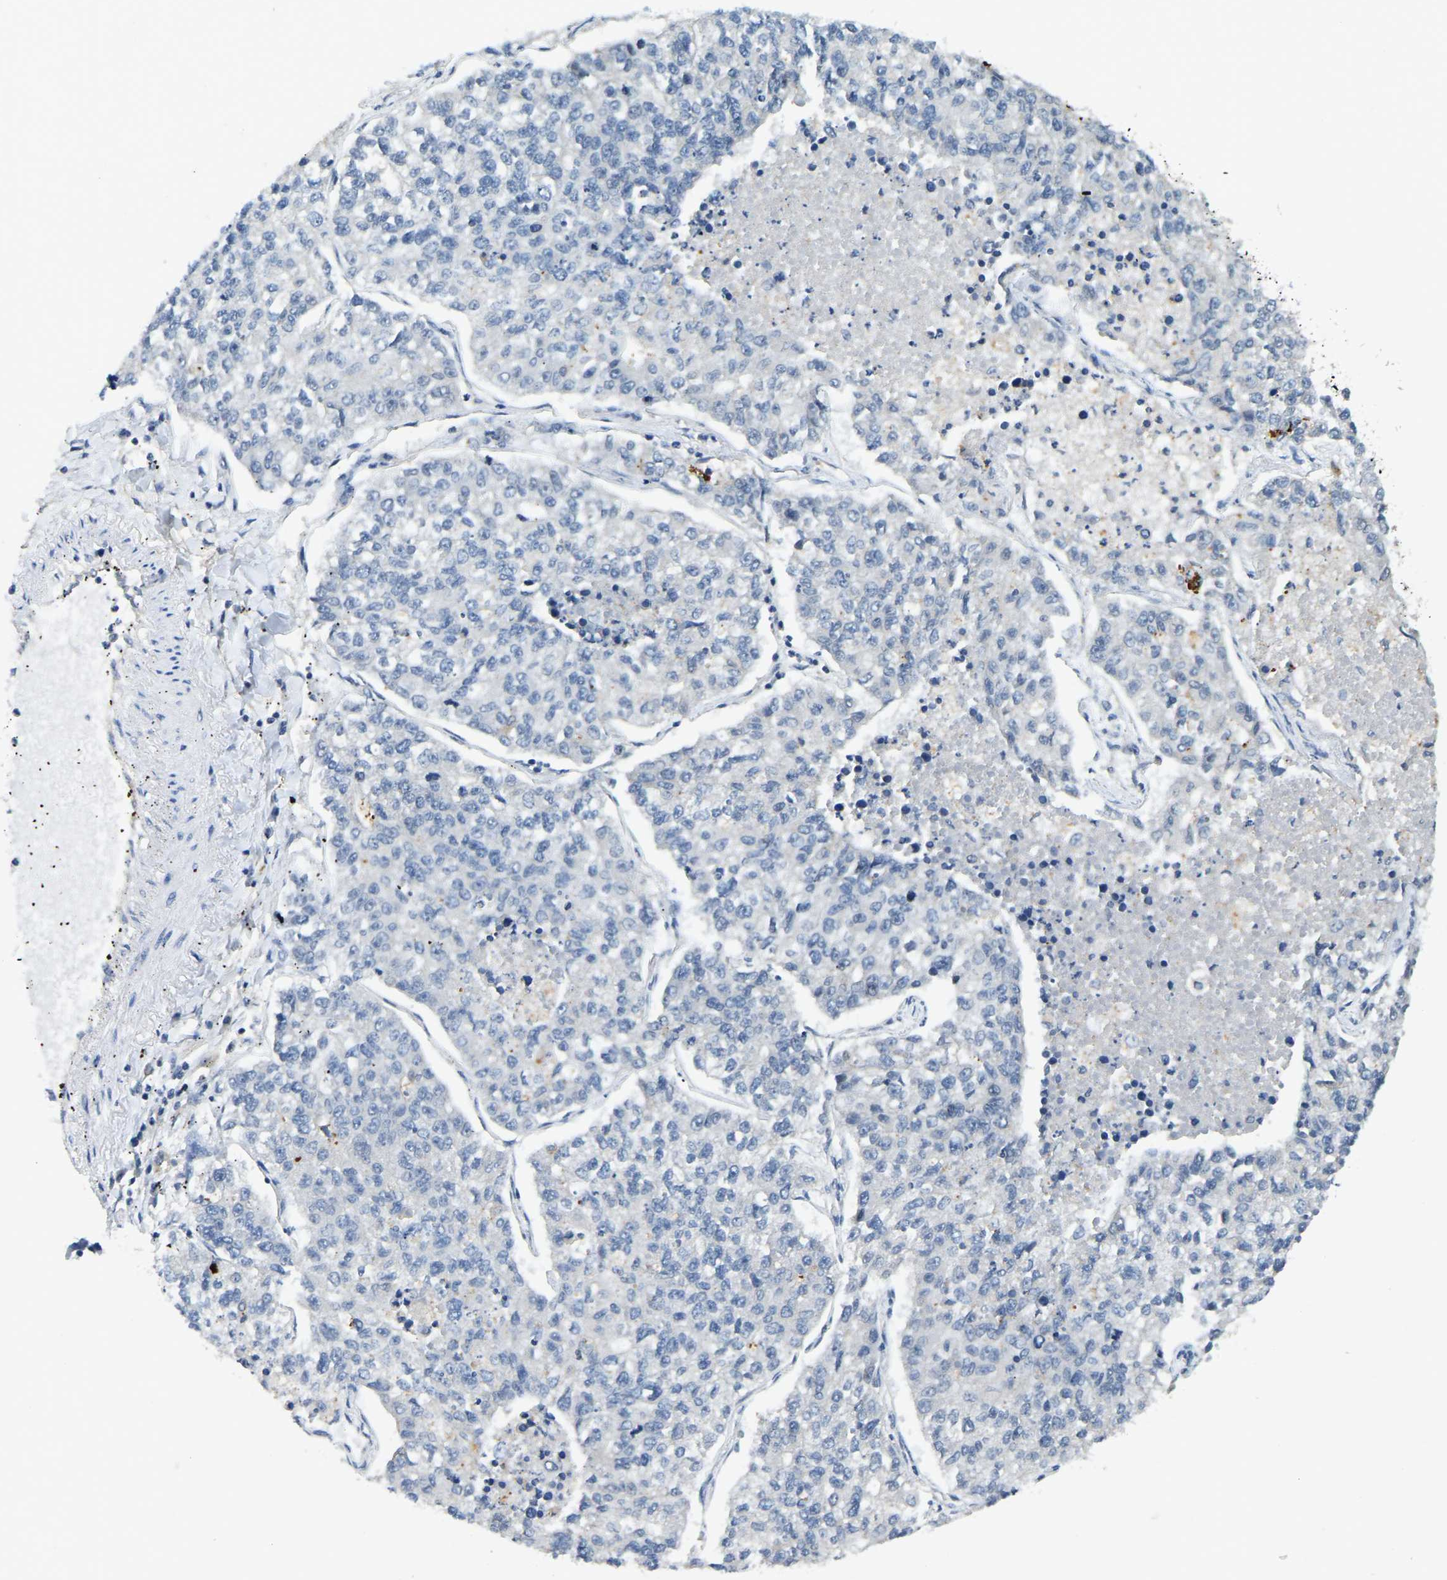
{"staining": {"intensity": "negative", "quantity": "none", "location": "none"}, "tissue": "lung cancer", "cell_type": "Tumor cells", "image_type": "cancer", "snomed": [{"axis": "morphology", "description": "Adenocarcinoma, NOS"}, {"axis": "topography", "description": "Lung"}], "caption": "DAB (3,3'-diaminobenzidine) immunohistochemical staining of adenocarcinoma (lung) shows no significant expression in tumor cells.", "gene": "AHNAK", "patient": {"sex": "male", "age": 49}}